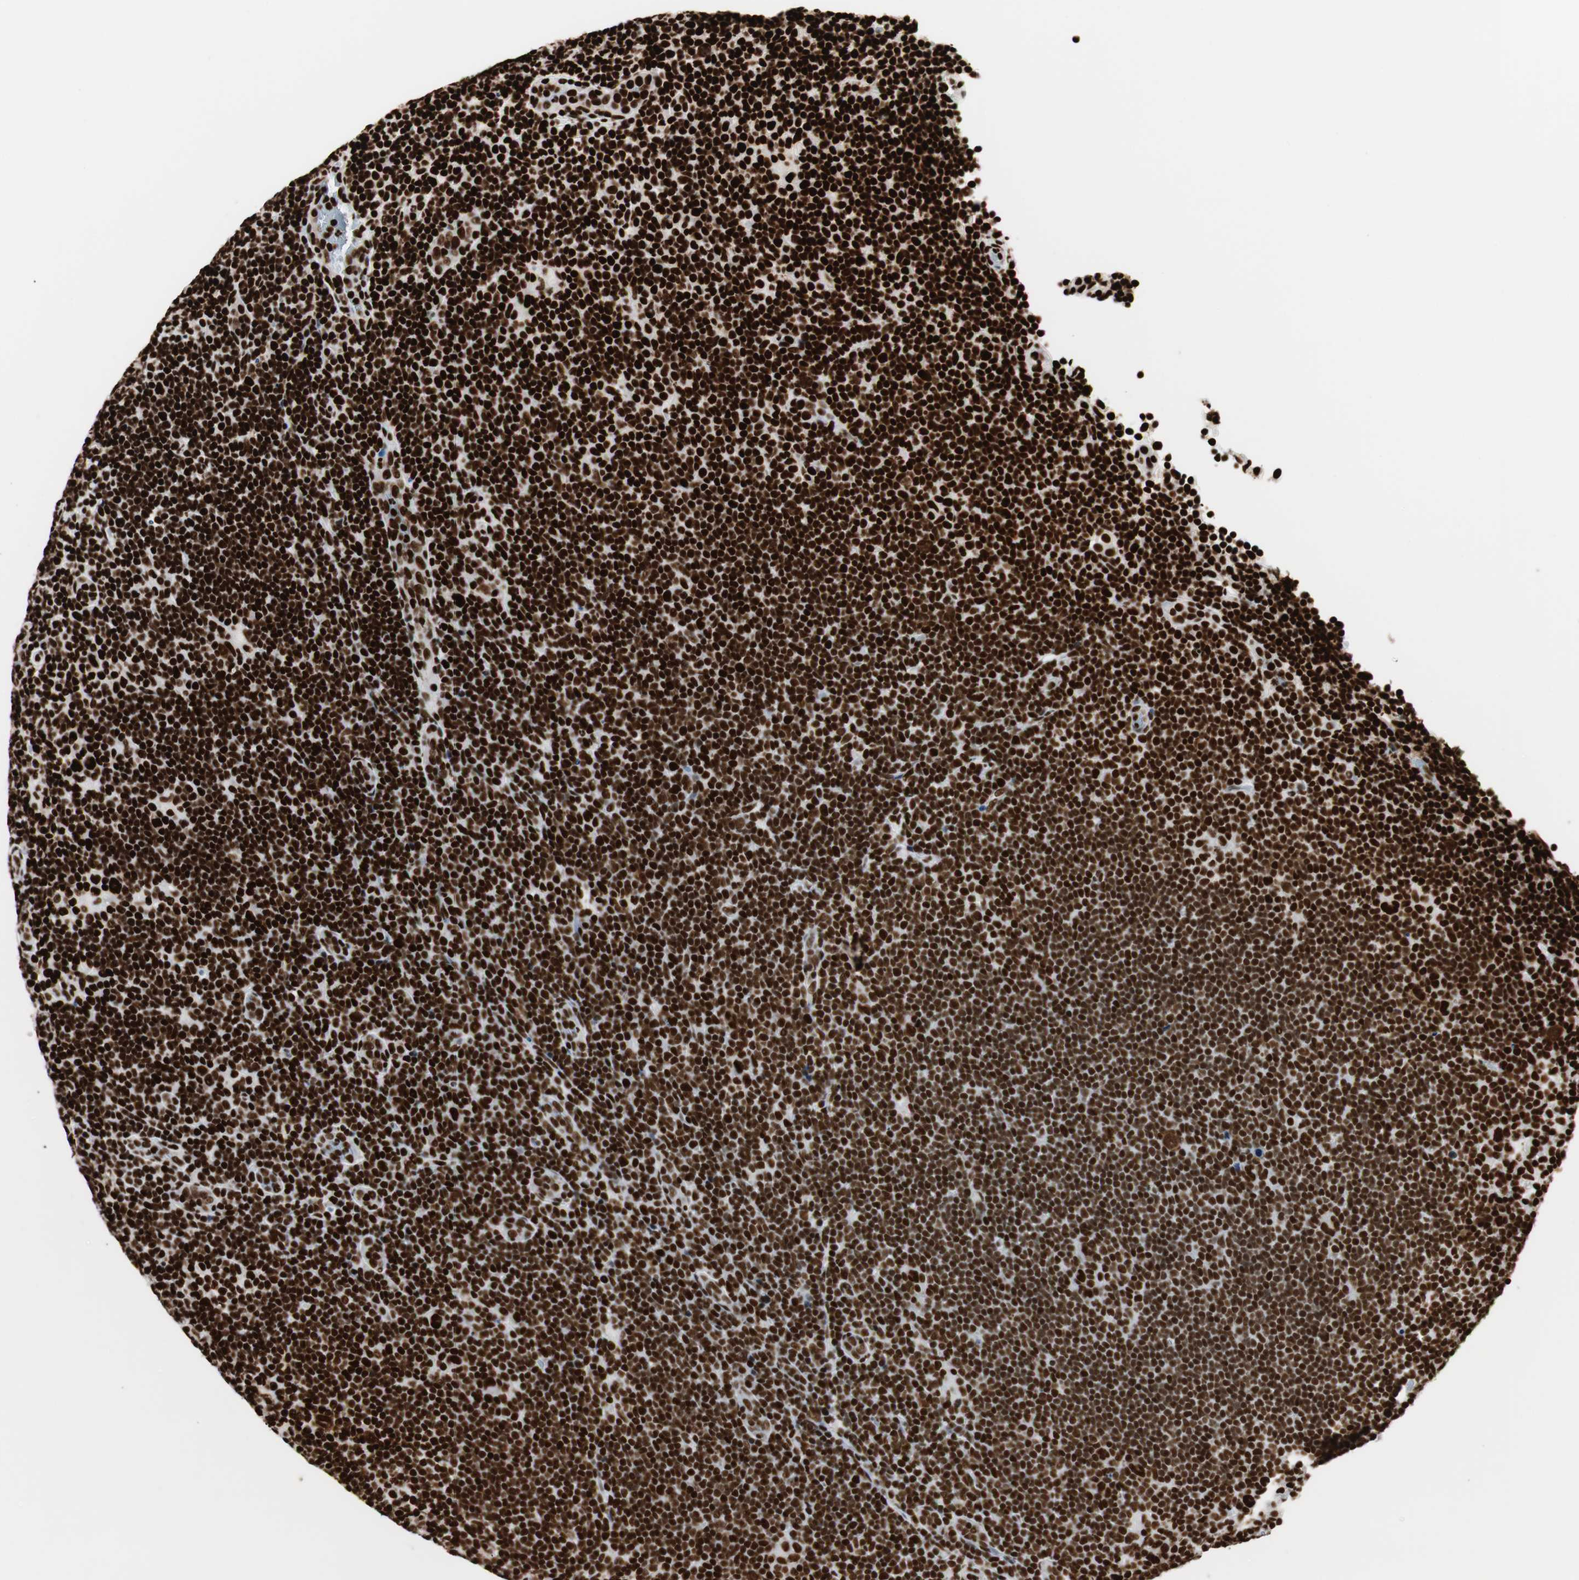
{"staining": {"intensity": "strong", "quantity": ">75%", "location": "nuclear"}, "tissue": "lymphoma", "cell_type": "Tumor cells", "image_type": "cancer", "snomed": [{"axis": "morphology", "description": "Hodgkin's disease, NOS"}, {"axis": "topography", "description": "Lymph node"}], "caption": "Immunohistochemistry (IHC) image of human Hodgkin's disease stained for a protein (brown), which exhibits high levels of strong nuclear expression in about >75% of tumor cells.", "gene": "MTA2", "patient": {"sex": "female", "age": 57}}